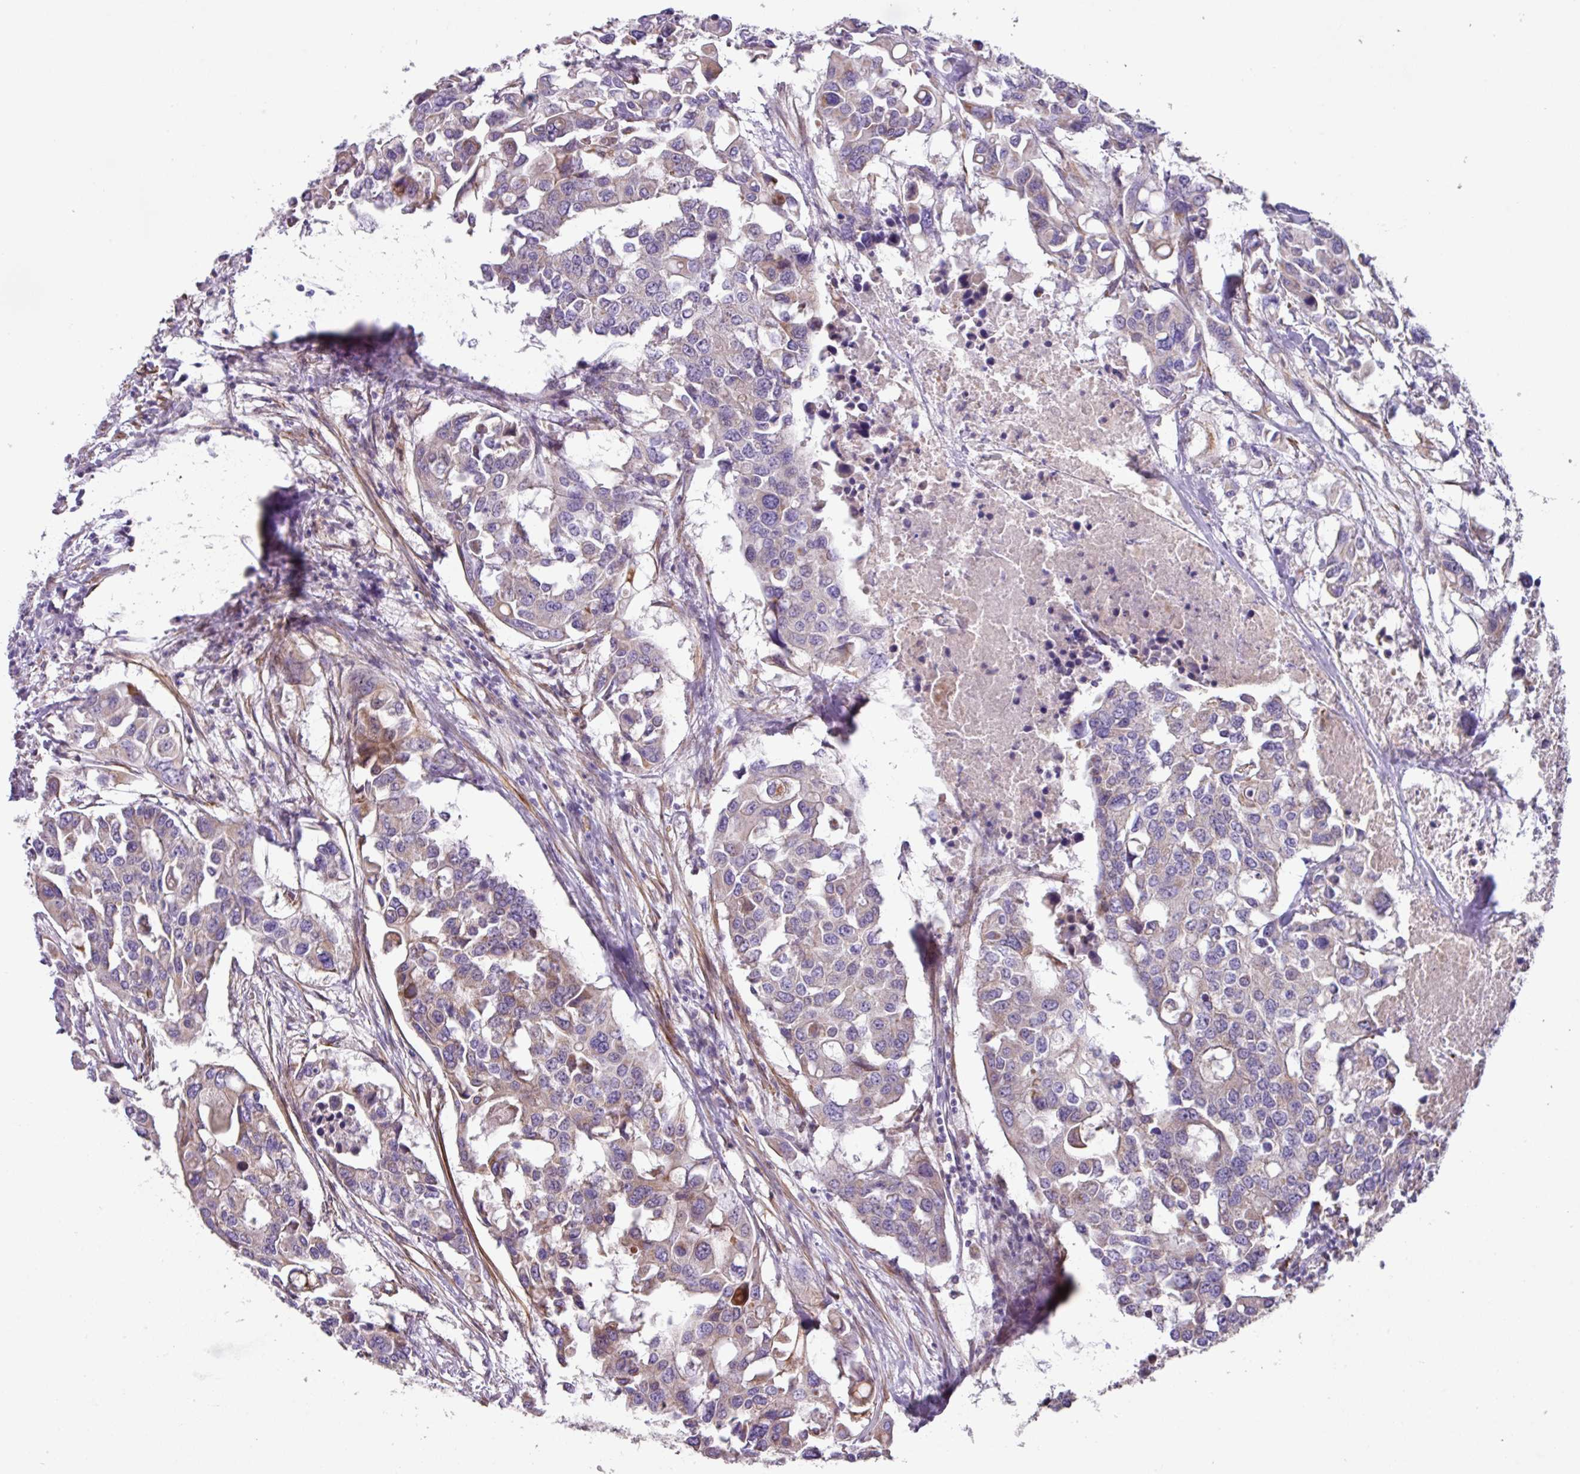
{"staining": {"intensity": "negative", "quantity": "none", "location": "none"}, "tissue": "colorectal cancer", "cell_type": "Tumor cells", "image_type": "cancer", "snomed": [{"axis": "morphology", "description": "Adenocarcinoma, NOS"}, {"axis": "topography", "description": "Colon"}], "caption": "Tumor cells show no significant protein staining in adenocarcinoma (colorectal). (DAB IHC with hematoxylin counter stain).", "gene": "MRRF", "patient": {"sex": "male", "age": 77}}